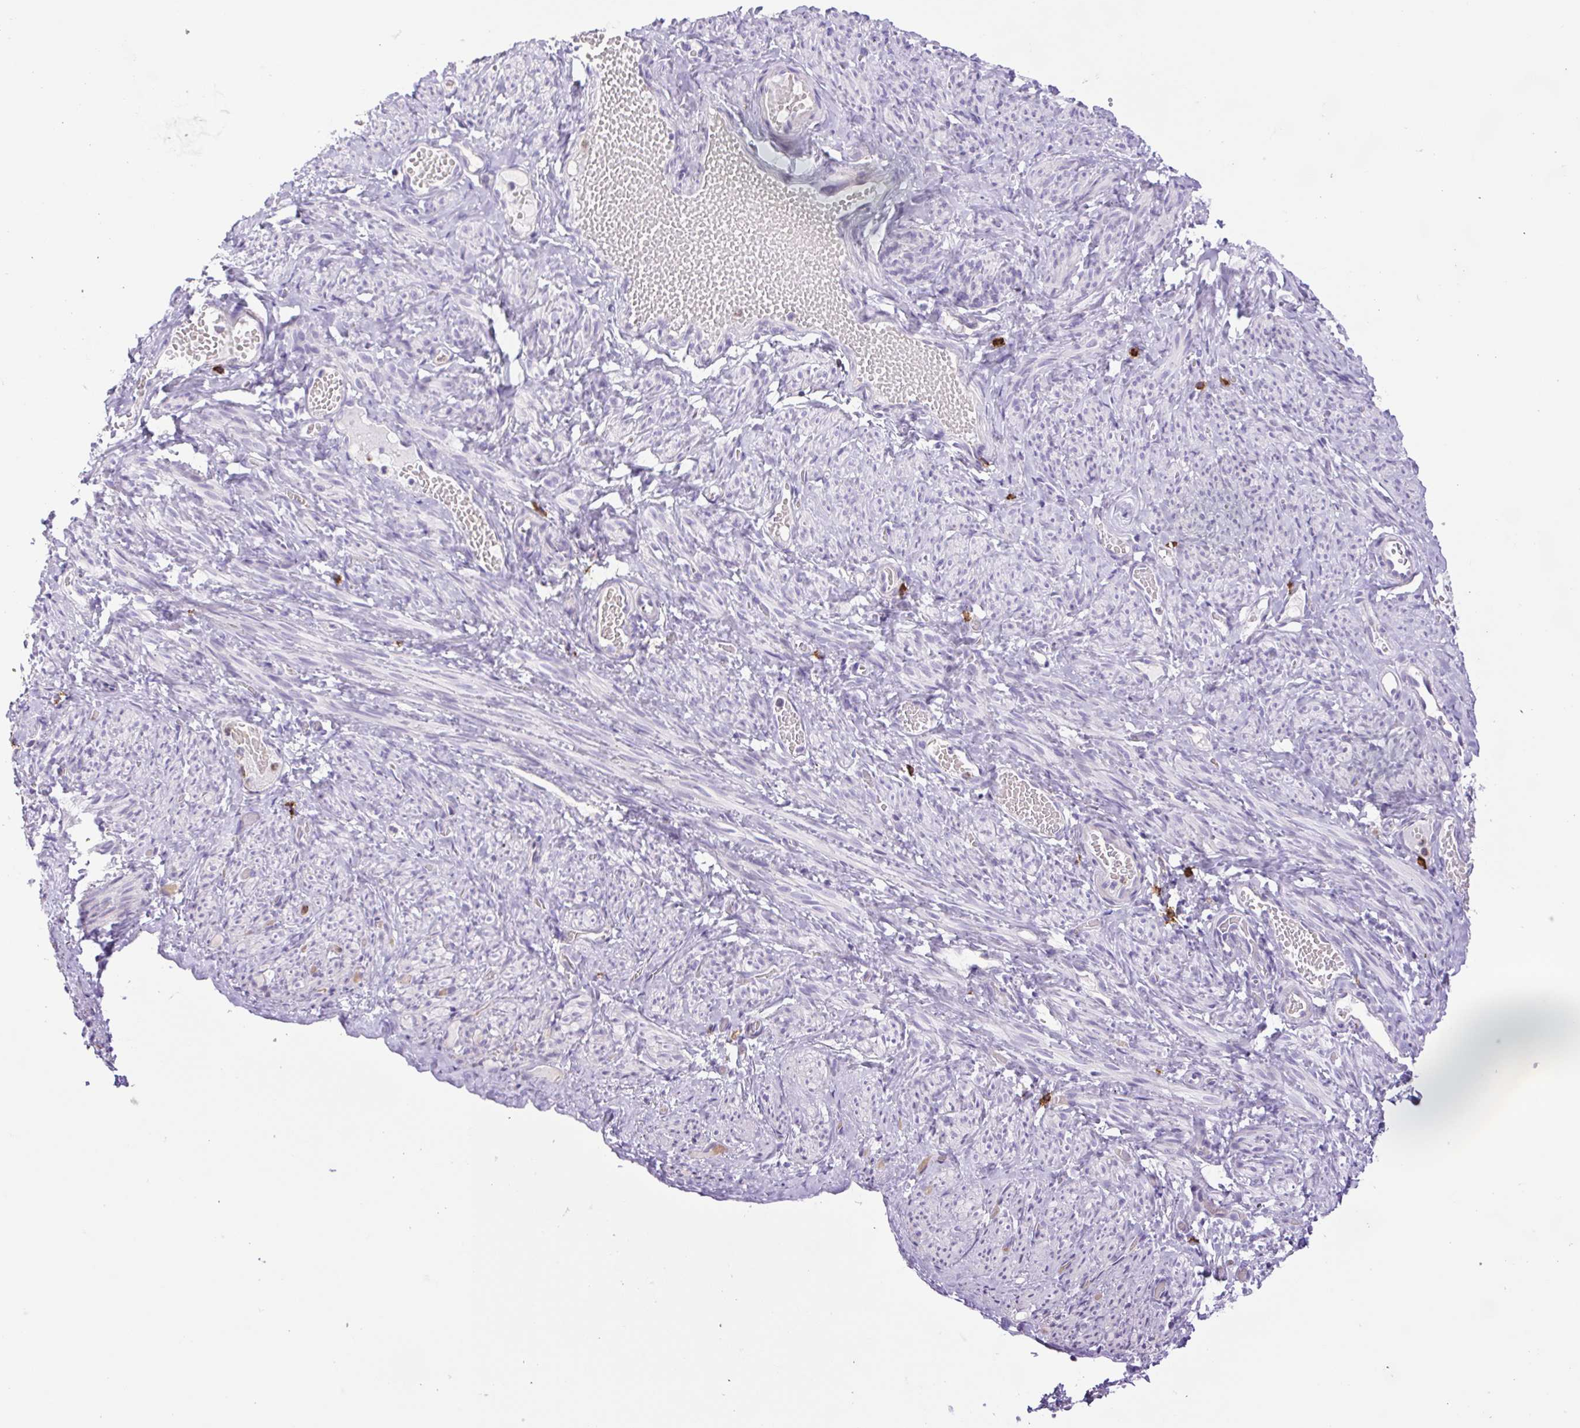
{"staining": {"intensity": "negative", "quantity": "none", "location": "none"}, "tissue": "smooth muscle", "cell_type": "Smooth muscle cells", "image_type": "normal", "snomed": [{"axis": "morphology", "description": "Normal tissue, NOS"}, {"axis": "topography", "description": "Smooth muscle"}], "caption": "Immunohistochemistry (IHC) of benign human smooth muscle shows no expression in smooth muscle cells. (DAB (3,3'-diaminobenzidine) IHC with hematoxylin counter stain).", "gene": "FAM177B", "patient": {"sex": "female", "age": 65}}